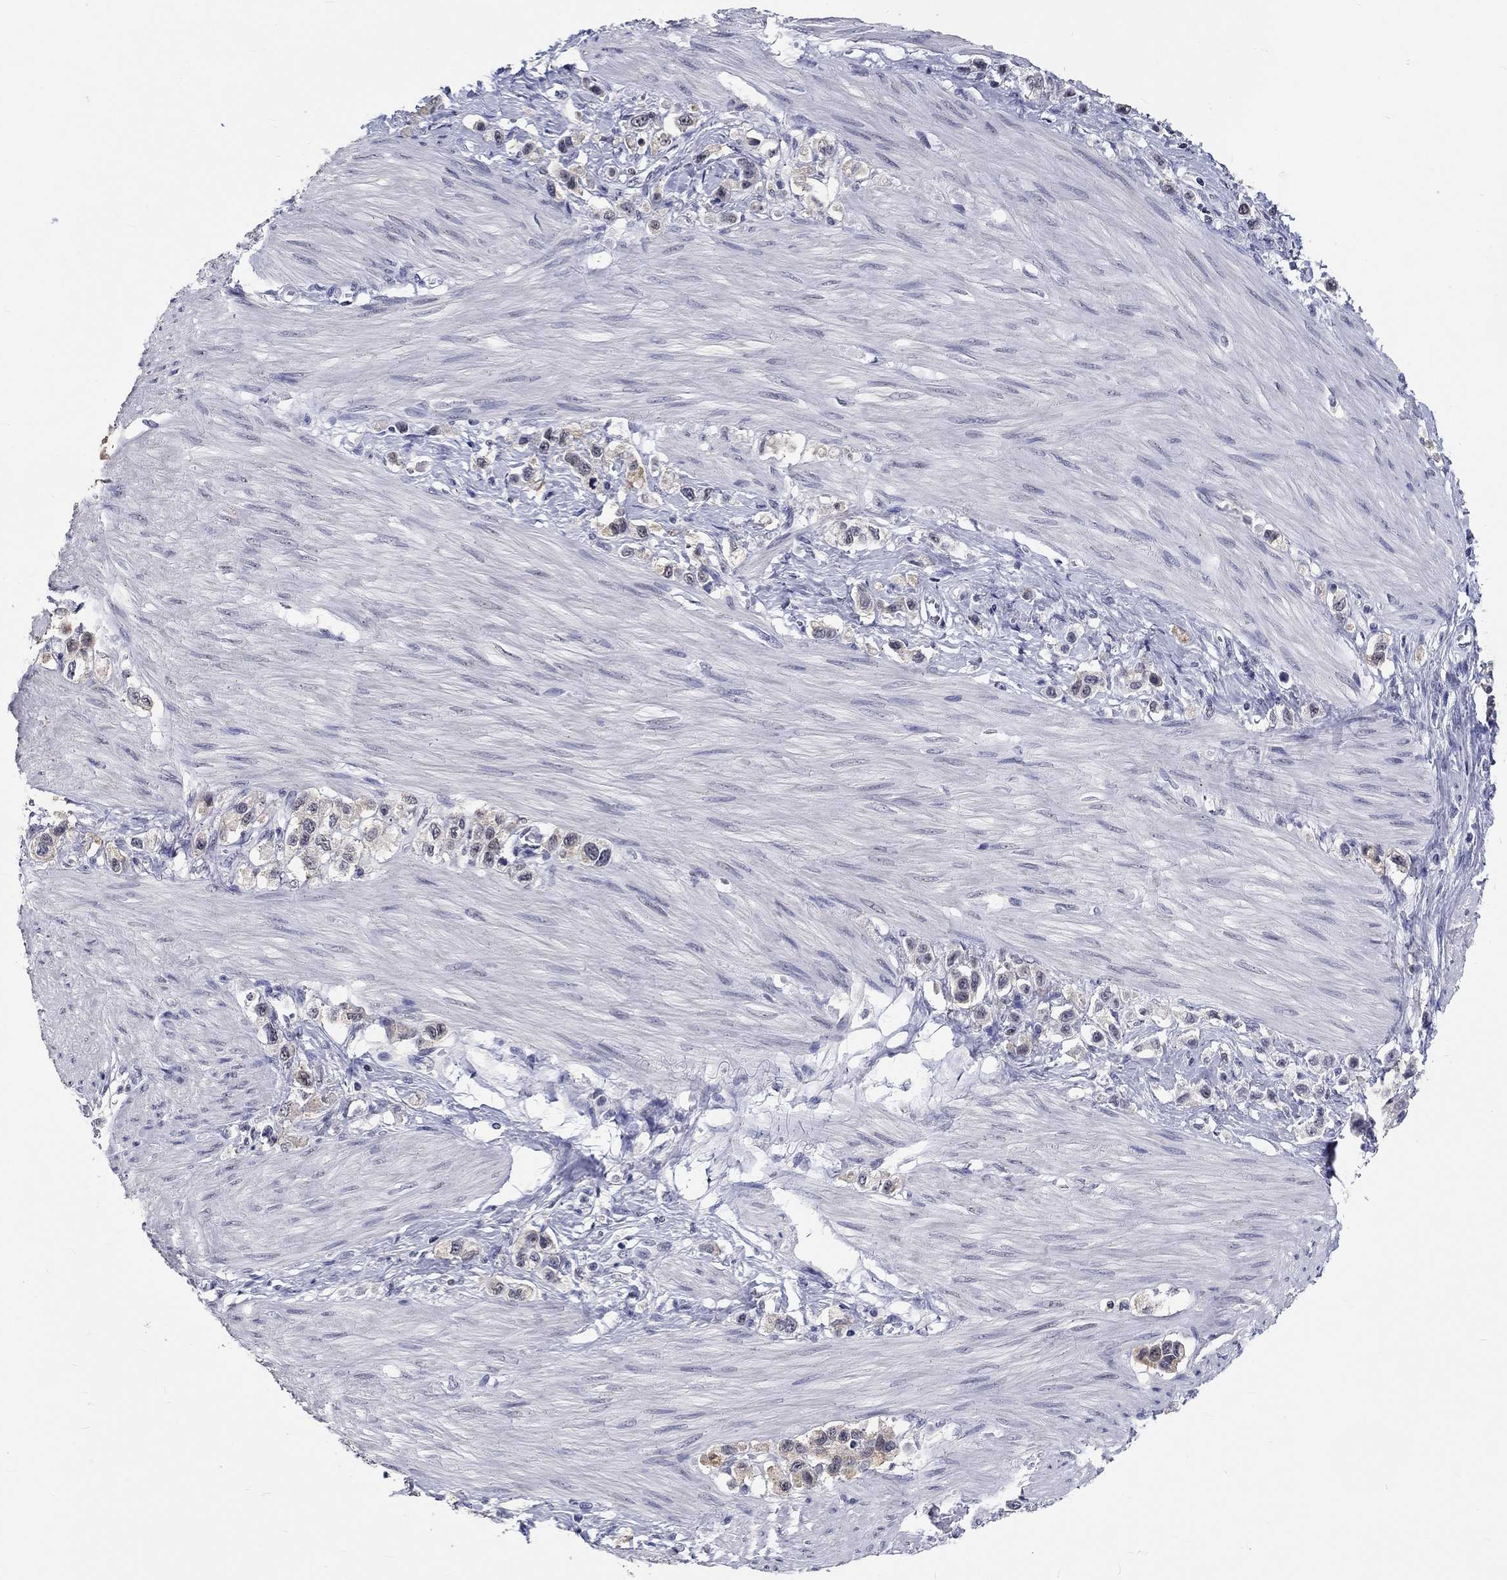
{"staining": {"intensity": "negative", "quantity": "none", "location": "none"}, "tissue": "stomach cancer", "cell_type": "Tumor cells", "image_type": "cancer", "snomed": [{"axis": "morphology", "description": "Normal tissue, NOS"}, {"axis": "morphology", "description": "Adenocarcinoma, NOS"}, {"axis": "morphology", "description": "Adenocarcinoma, High grade"}, {"axis": "topography", "description": "Stomach, upper"}, {"axis": "topography", "description": "Stomach"}], "caption": "Immunohistochemistry image of stomach cancer (adenocarcinoma (high-grade)) stained for a protein (brown), which displays no staining in tumor cells.", "gene": "GRIN1", "patient": {"sex": "female", "age": 65}}